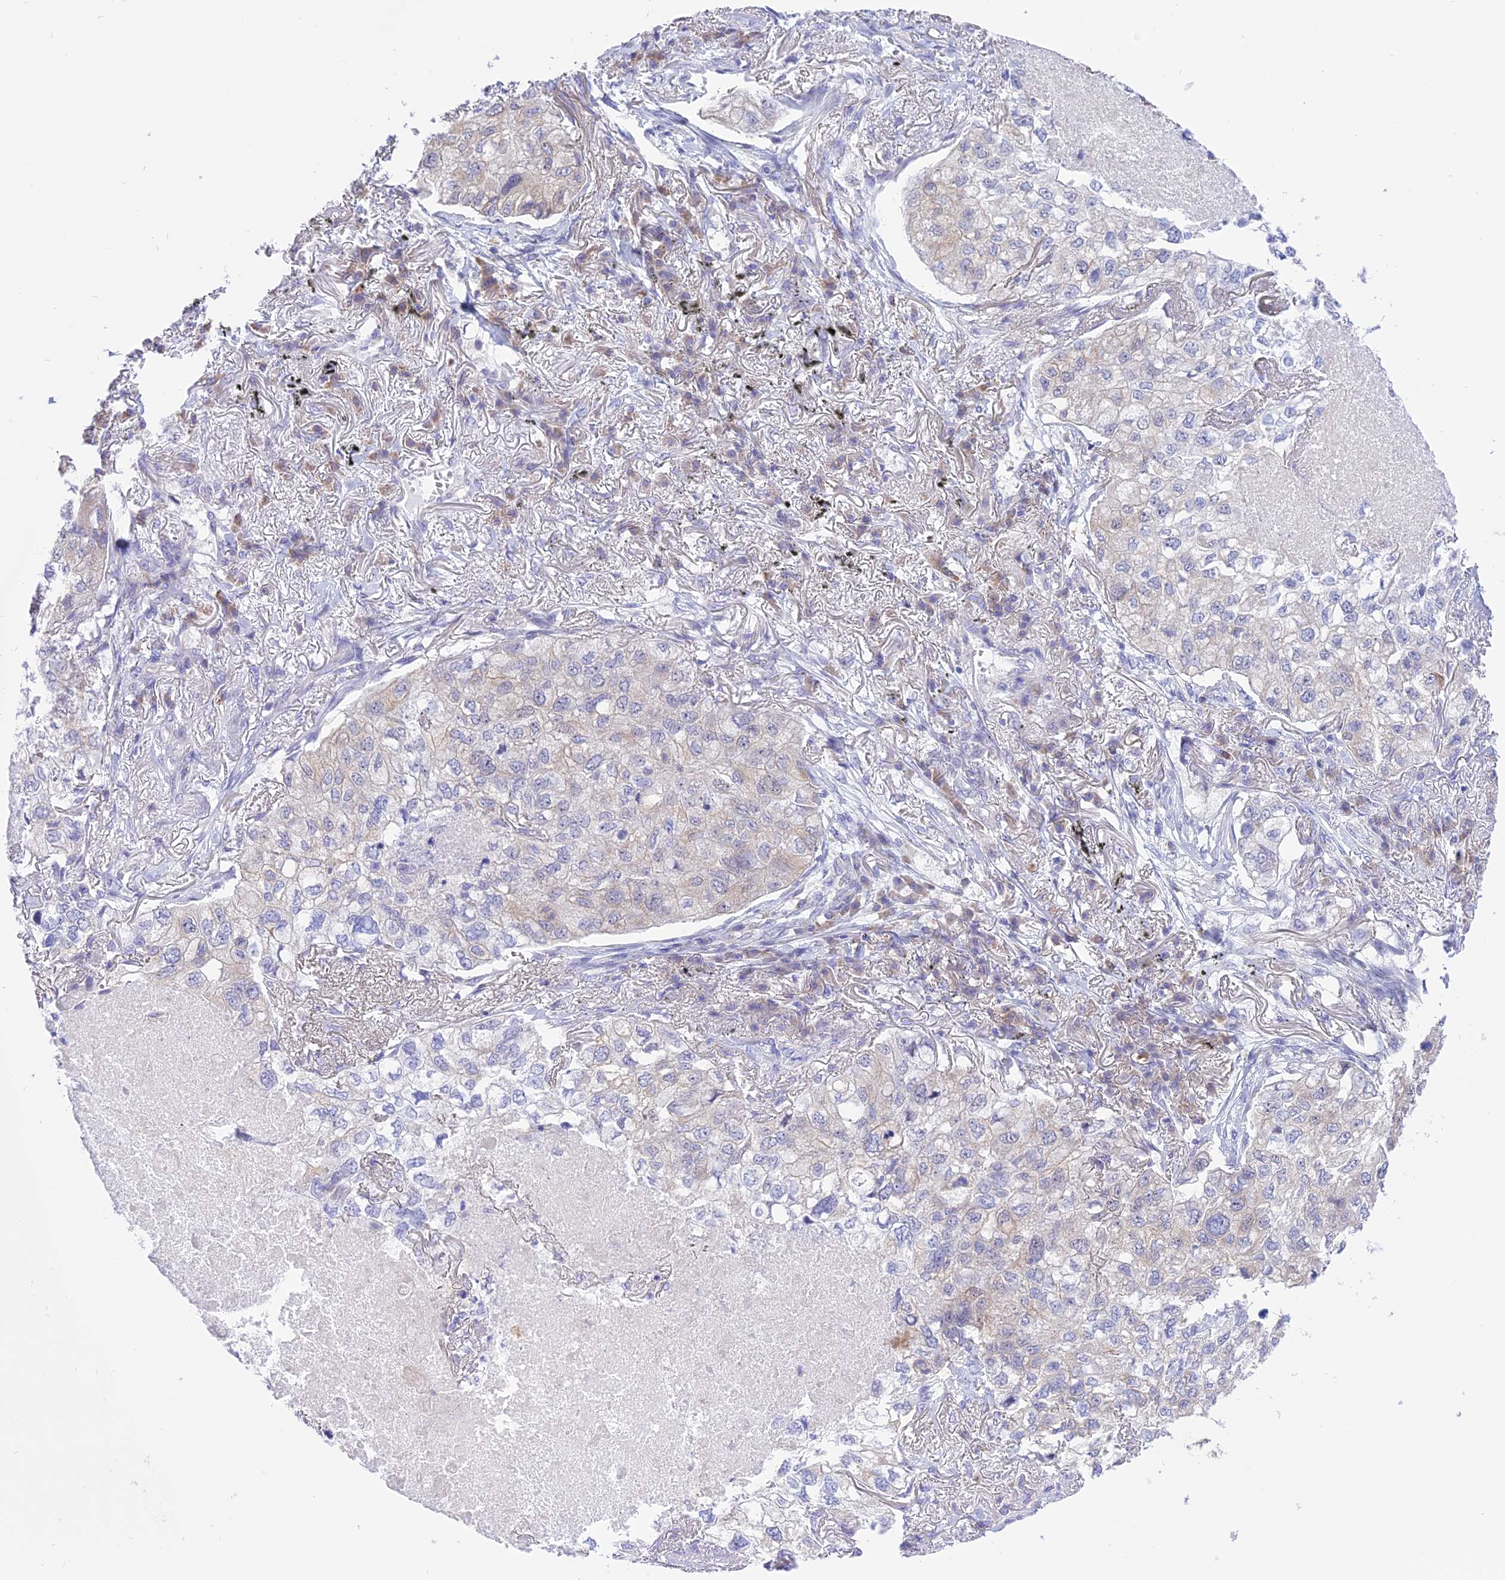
{"staining": {"intensity": "negative", "quantity": "none", "location": "none"}, "tissue": "lung cancer", "cell_type": "Tumor cells", "image_type": "cancer", "snomed": [{"axis": "morphology", "description": "Adenocarcinoma, NOS"}, {"axis": "topography", "description": "Lung"}], "caption": "Photomicrograph shows no protein staining in tumor cells of lung adenocarcinoma tissue.", "gene": "DCAF16", "patient": {"sex": "male", "age": 65}}